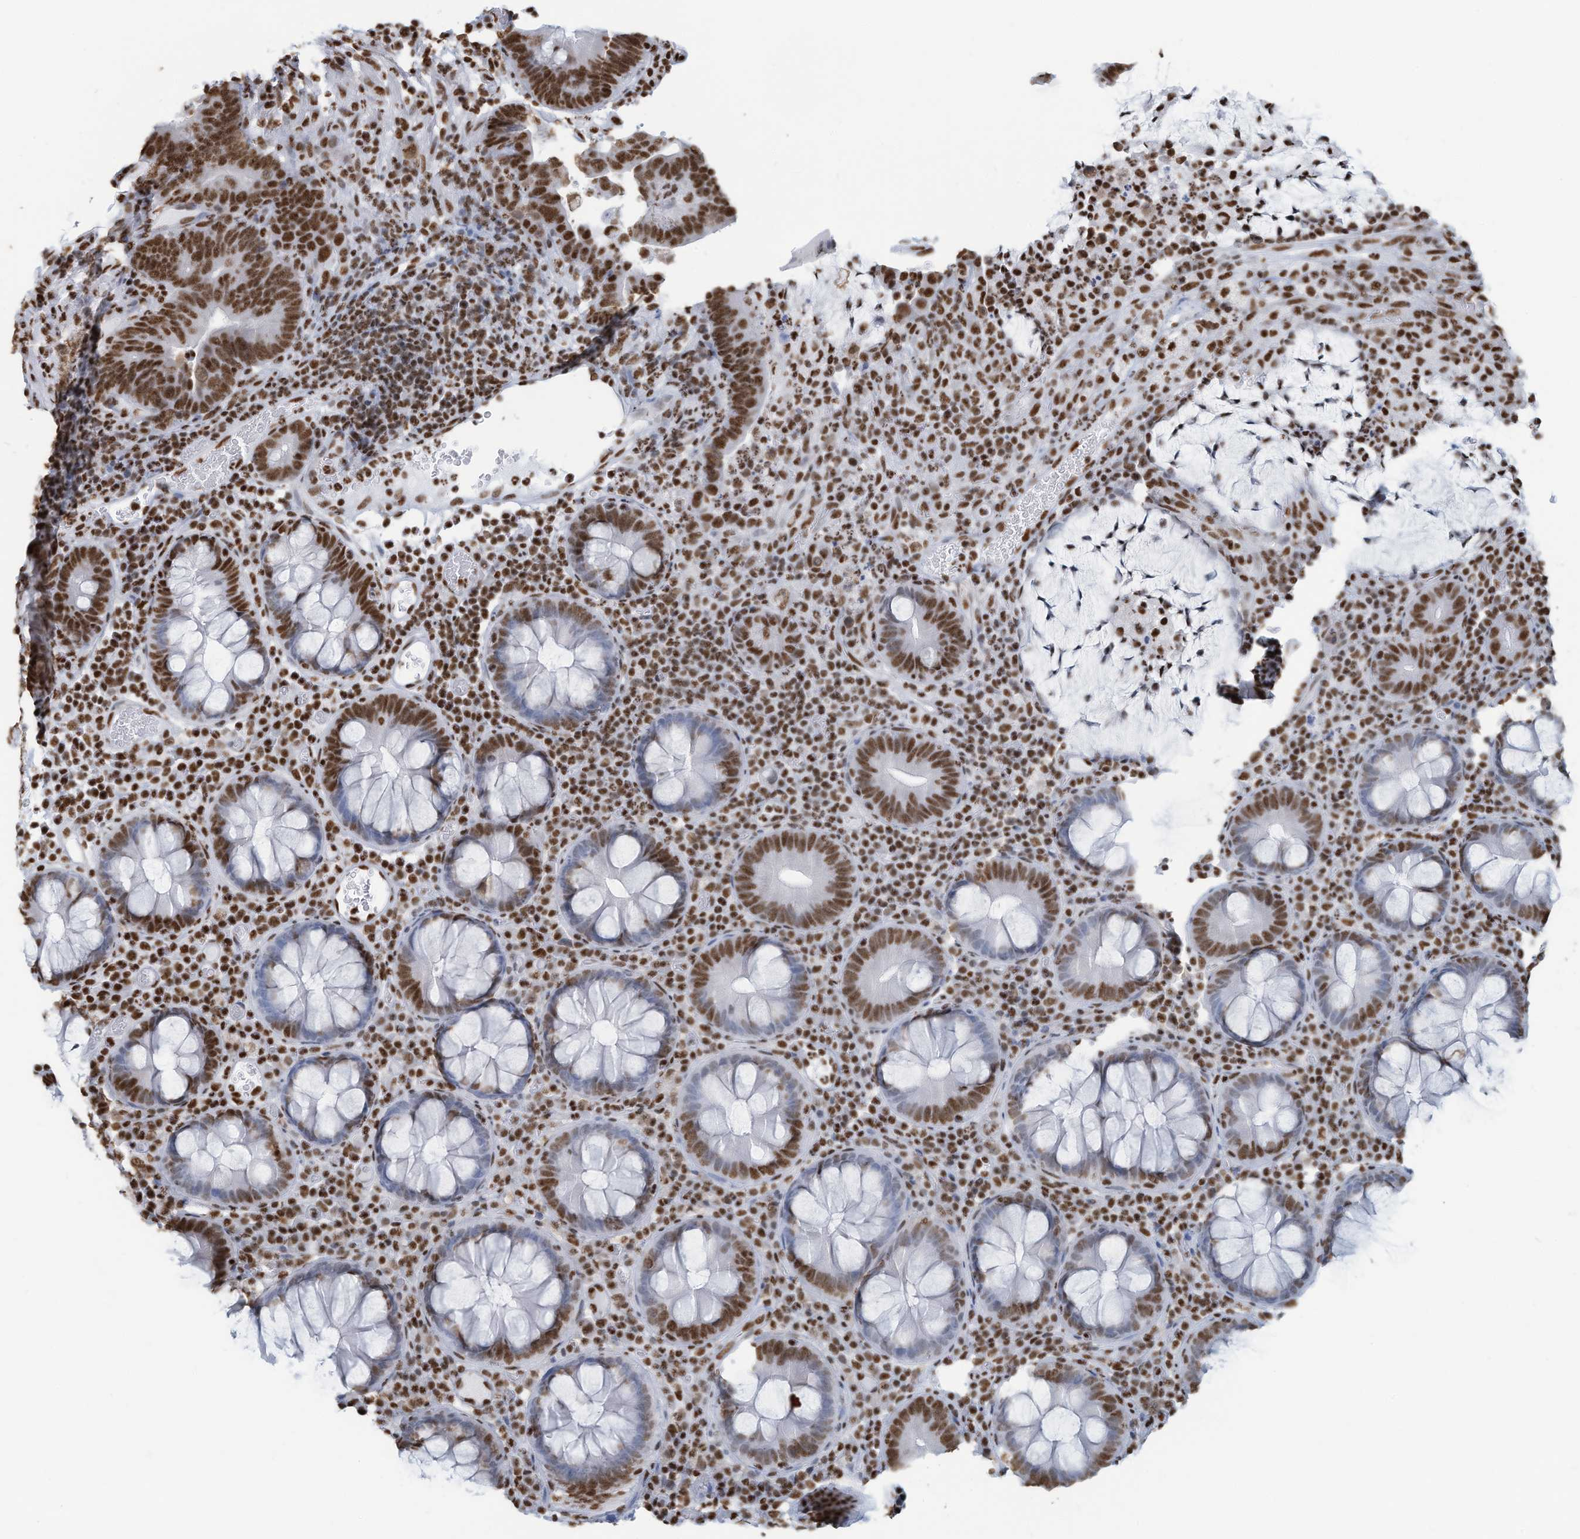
{"staining": {"intensity": "strong", "quantity": ">75%", "location": "nuclear"}, "tissue": "colorectal cancer", "cell_type": "Tumor cells", "image_type": "cancer", "snomed": [{"axis": "morphology", "description": "Adenocarcinoma, NOS"}, {"axis": "topography", "description": "Colon"}], "caption": "Tumor cells demonstrate high levels of strong nuclear staining in about >75% of cells in human adenocarcinoma (colorectal). Using DAB (brown) and hematoxylin (blue) stains, captured at high magnification using brightfield microscopy.", "gene": "SARNP", "patient": {"sex": "female", "age": 66}}